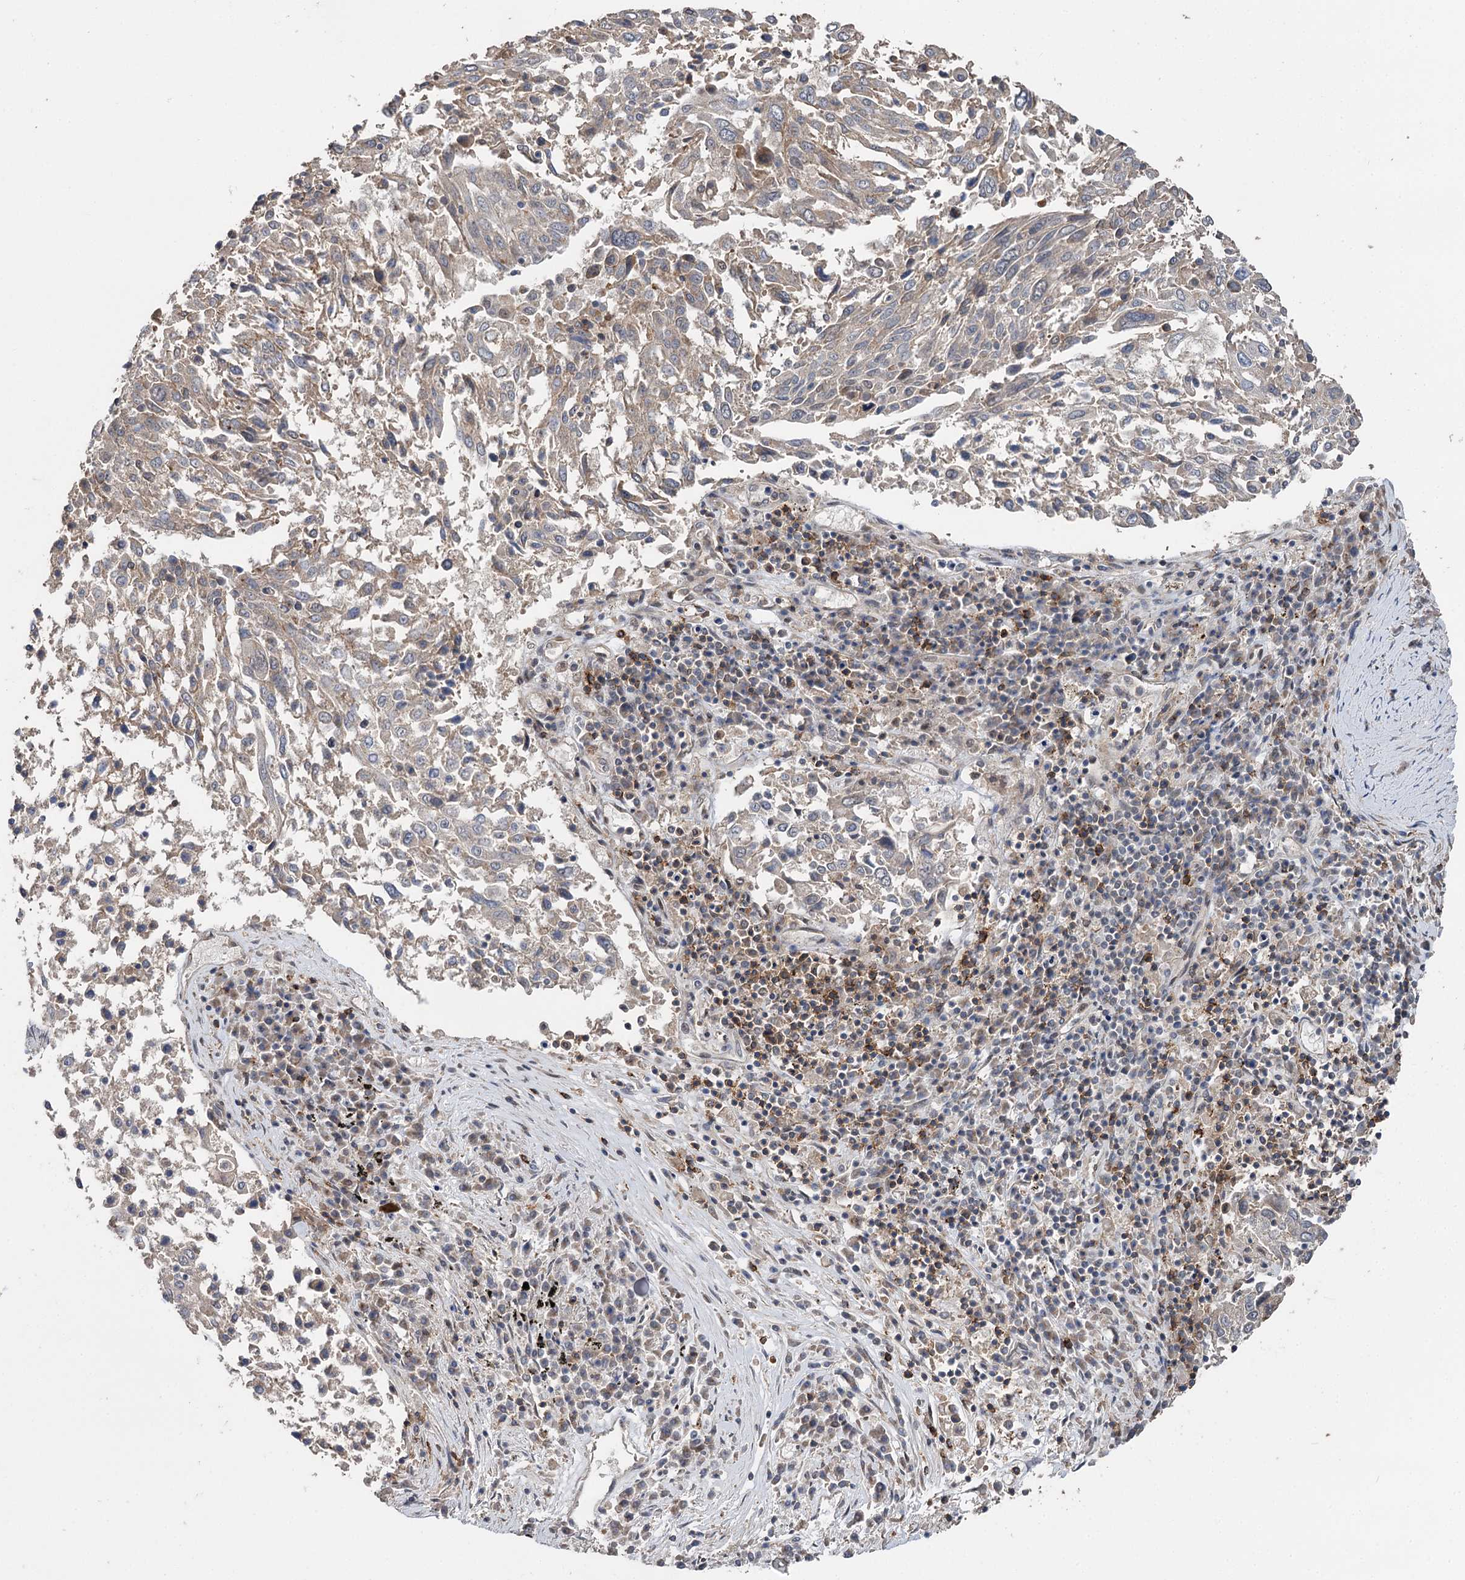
{"staining": {"intensity": "weak", "quantity": "<25%", "location": "cytoplasmic/membranous"}, "tissue": "lung cancer", "cell_type": "Tumor cells", "image_type": "cancer", "snomed": [{"axis": "morphology", "description": "Squamous cell carcinoma, NOS"}, {"axis": "topography", "description": "Lung"}], "caption": "An immunohistochemistry (IHC) photomicrograph of lung squamous cell carcinoma is shown. There is no staining in tumor cells of lung squamous cell carcinoma.", "gene": "STX6", "patient": {"sex": "male", "age": 65}}